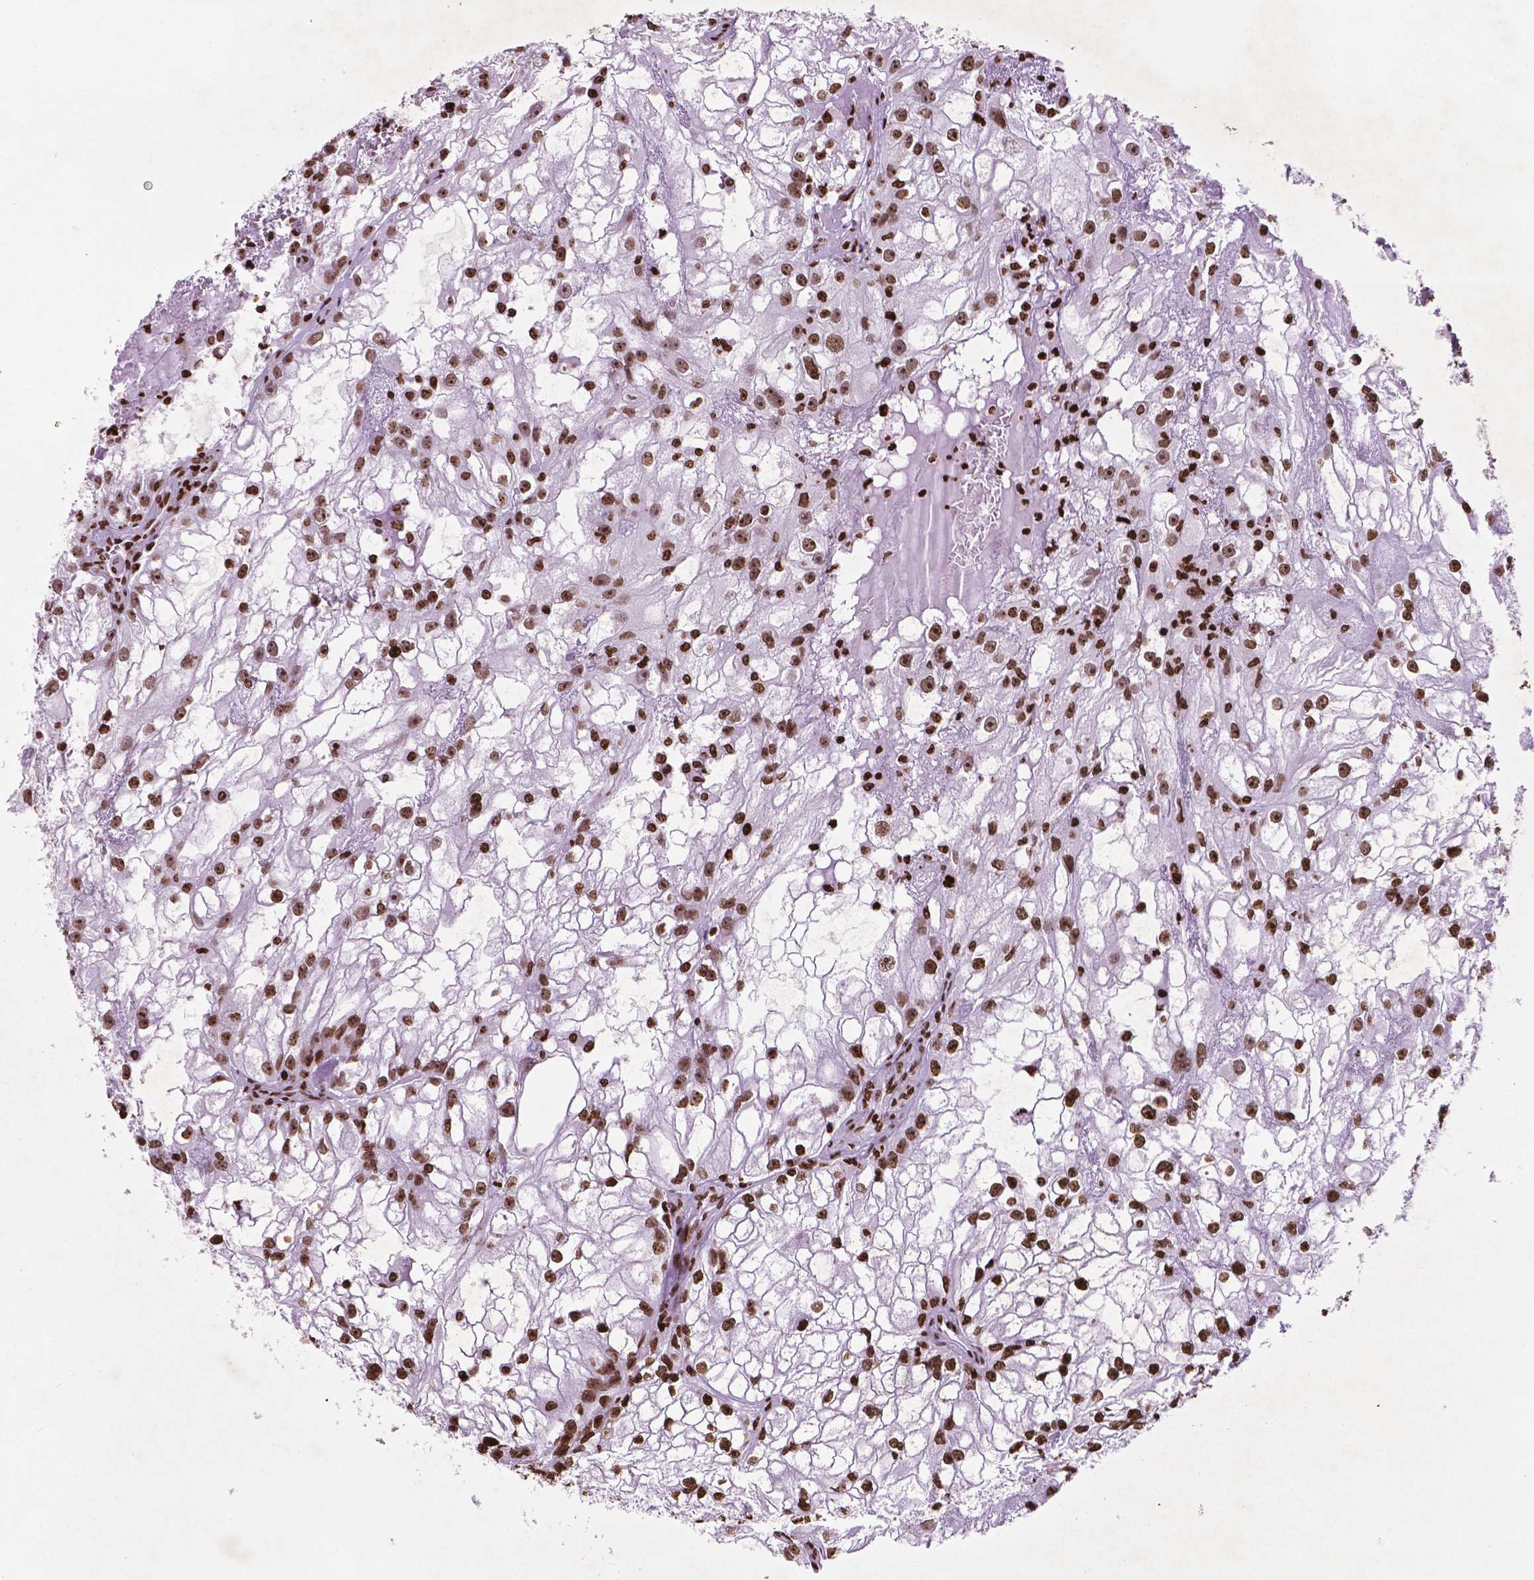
{"staining": {"intensity": "strong", "quantity": ">75%", "location": "nuclear"}, "tissue": "renal cancer", "cell_type": "Tumor cells", "image_type": "cancer", "snomed": [{"axis": "morphology", "description": "Adenocarcinoma, NOS"}, {"axis": "topography", "description": "Kidney"}], "caption": "The image demonstrates a brown stain indicating the presence of a protein in the nuclear of tumor cells in renal cancer.", "gene": "TMEM250", "patient": {"sex": "male", "age": 59}}